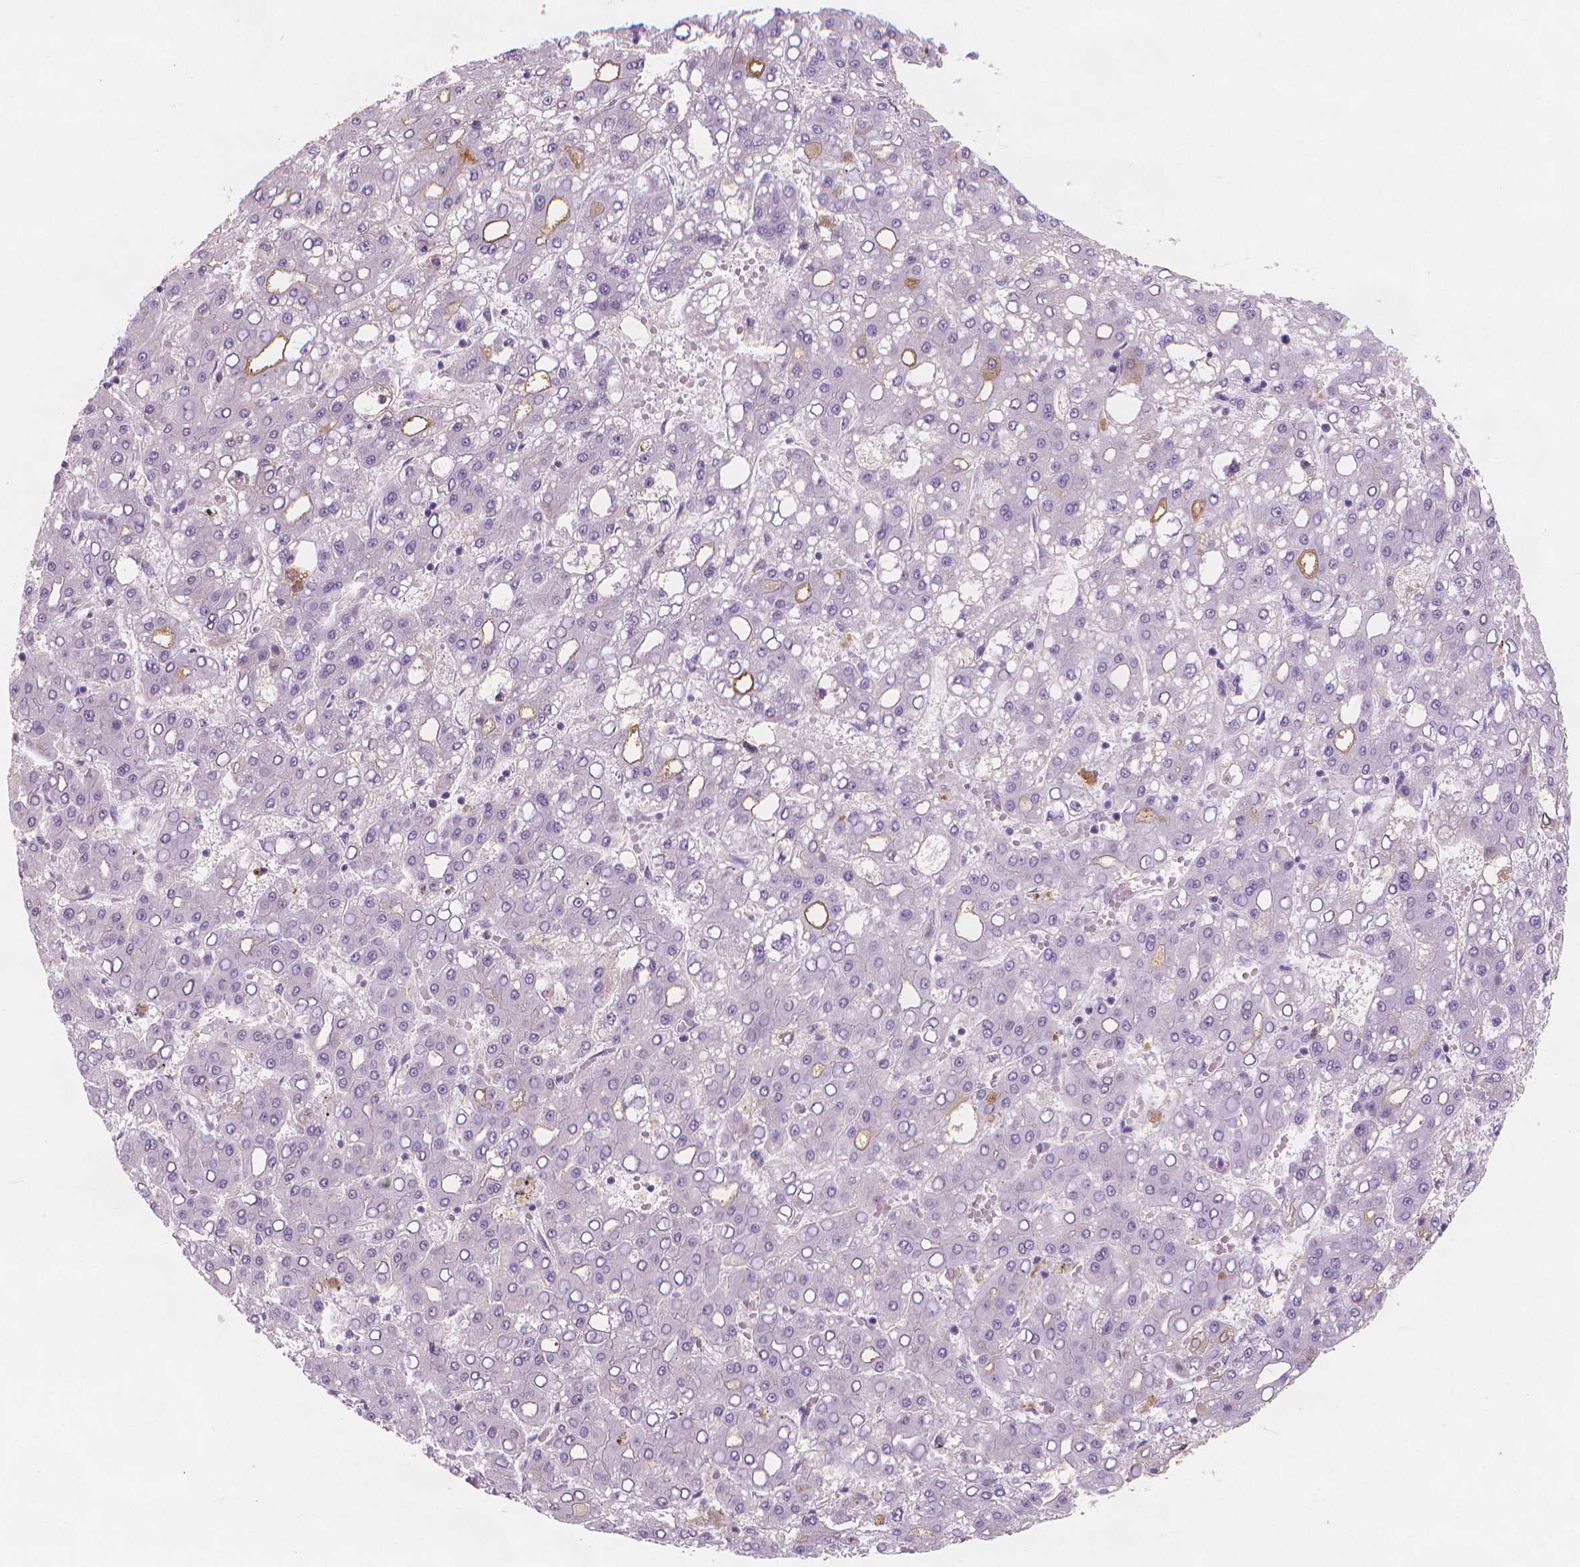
{"staining": {"intensity": "moderate", "quantity": "<25%", "location": "cytoplasmic/membranous"}, "tissue": "liver cancer", "cell_type": "Tumor cells", "image_type": "cancer", "snomed": [{"axis": "morphology", "description": "Carcinoma, Hepatocellular, NOS"}, {"axis": "topography", "description": "Liver"}], "caption": "Liver hepatocellular carcinoma stained with a protein marker reveals moderate staining in tumor cells.", "gene": "APOA4", "patient": {"sex": "male", "age": 65}}